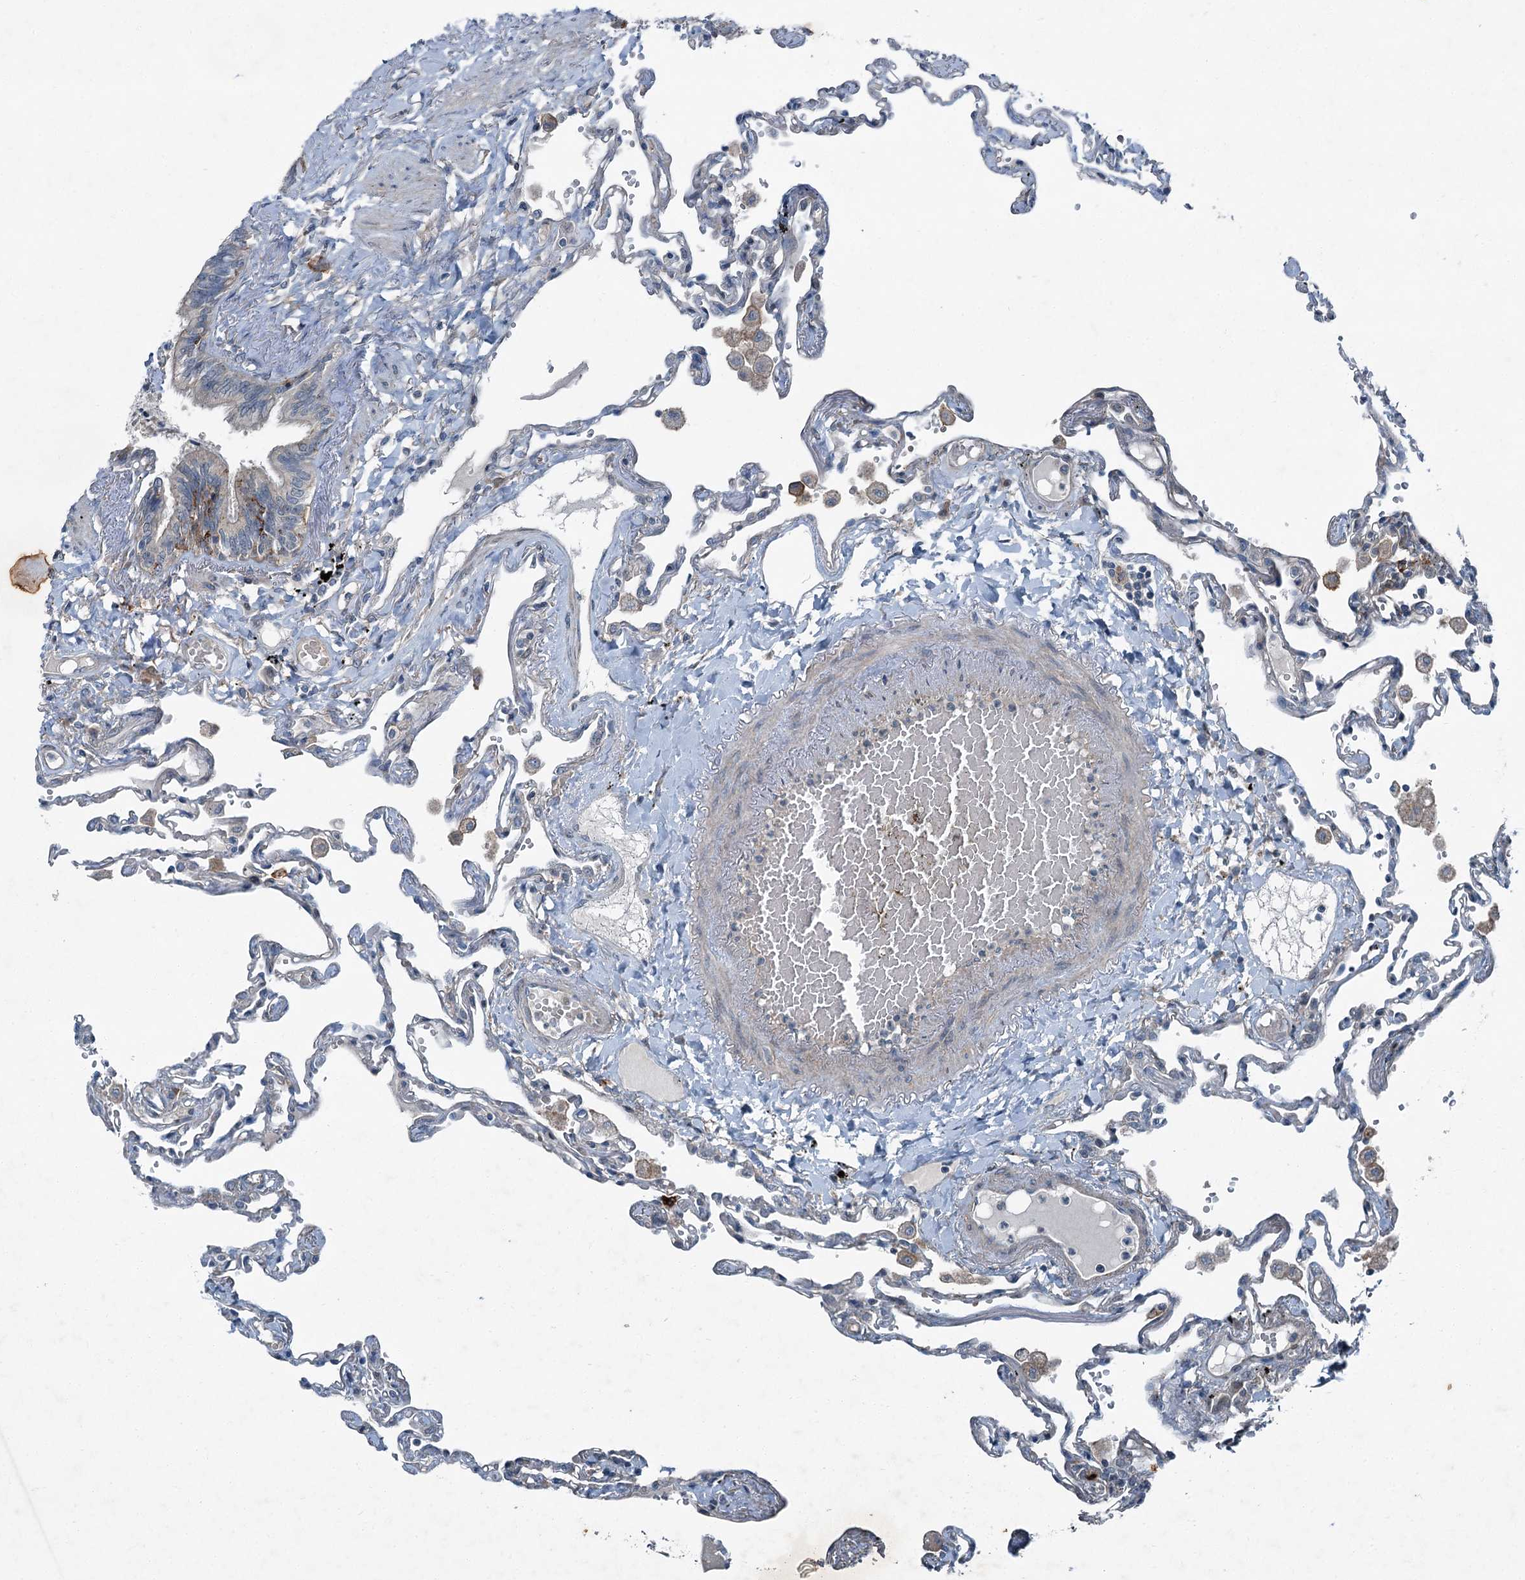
{"staining": {"intensity": "negative", "quantity": "none", "location": "none"}, "tissue": "lung", "cell_type": "Alveolar cells", "image_type": "normal", "snomed": [{"axis": "morphology", "description": "Normal tissue, NOS"}, {"axis": "topography", "description": "Lung"}], "caption": "IHC of unremarkable human lung reveals no expression in alveolar cells. (Brightfield microscopy of DAB (3,3'-diaminobenzidine) IHC at high magnification).", "gene": "AXL", "patient": {"sex": "female", "age": 67}}